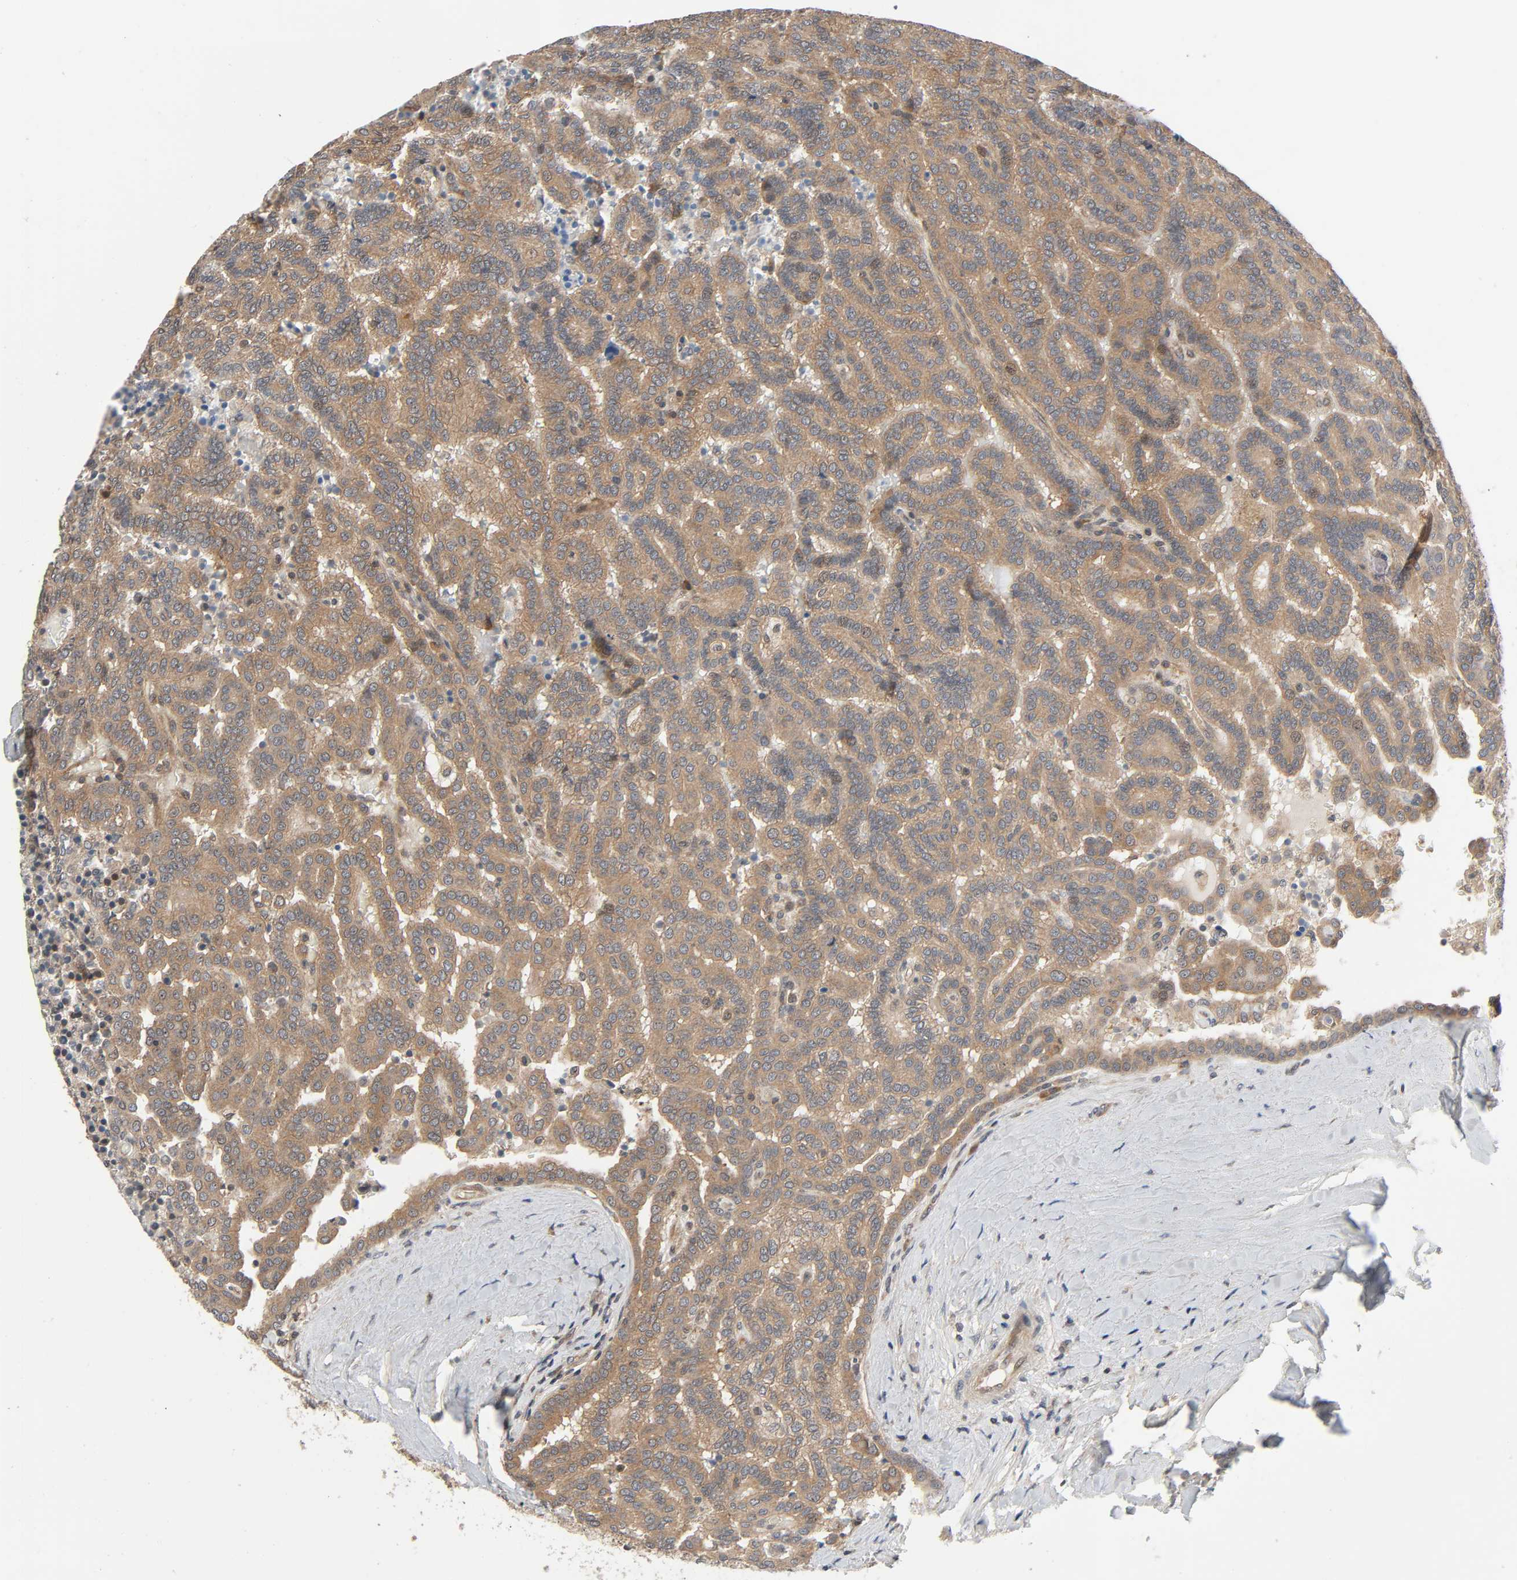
{"staining": {"intensity": "moderate", "quantity": ">75%", "location": "cytoplasmic/membranous"}, "tissue": "renal cancer", "cell_type": "Tumor cells", "image_type": "cancer", "snomed": [{"axis": "morphology", "description": "Adenocarcinoma, NOS"}, {"axis": "topography", "description": "Kidney"}], "caption": "This micrograph reveals IHC staining of renal cancer (adenocarcinoma), with medium moderate cytoplasmic/membranous expression in about >75% of tumor cells.", "gene": "PPP2R1B", "patient": {"sex": "male", "age": 61}}